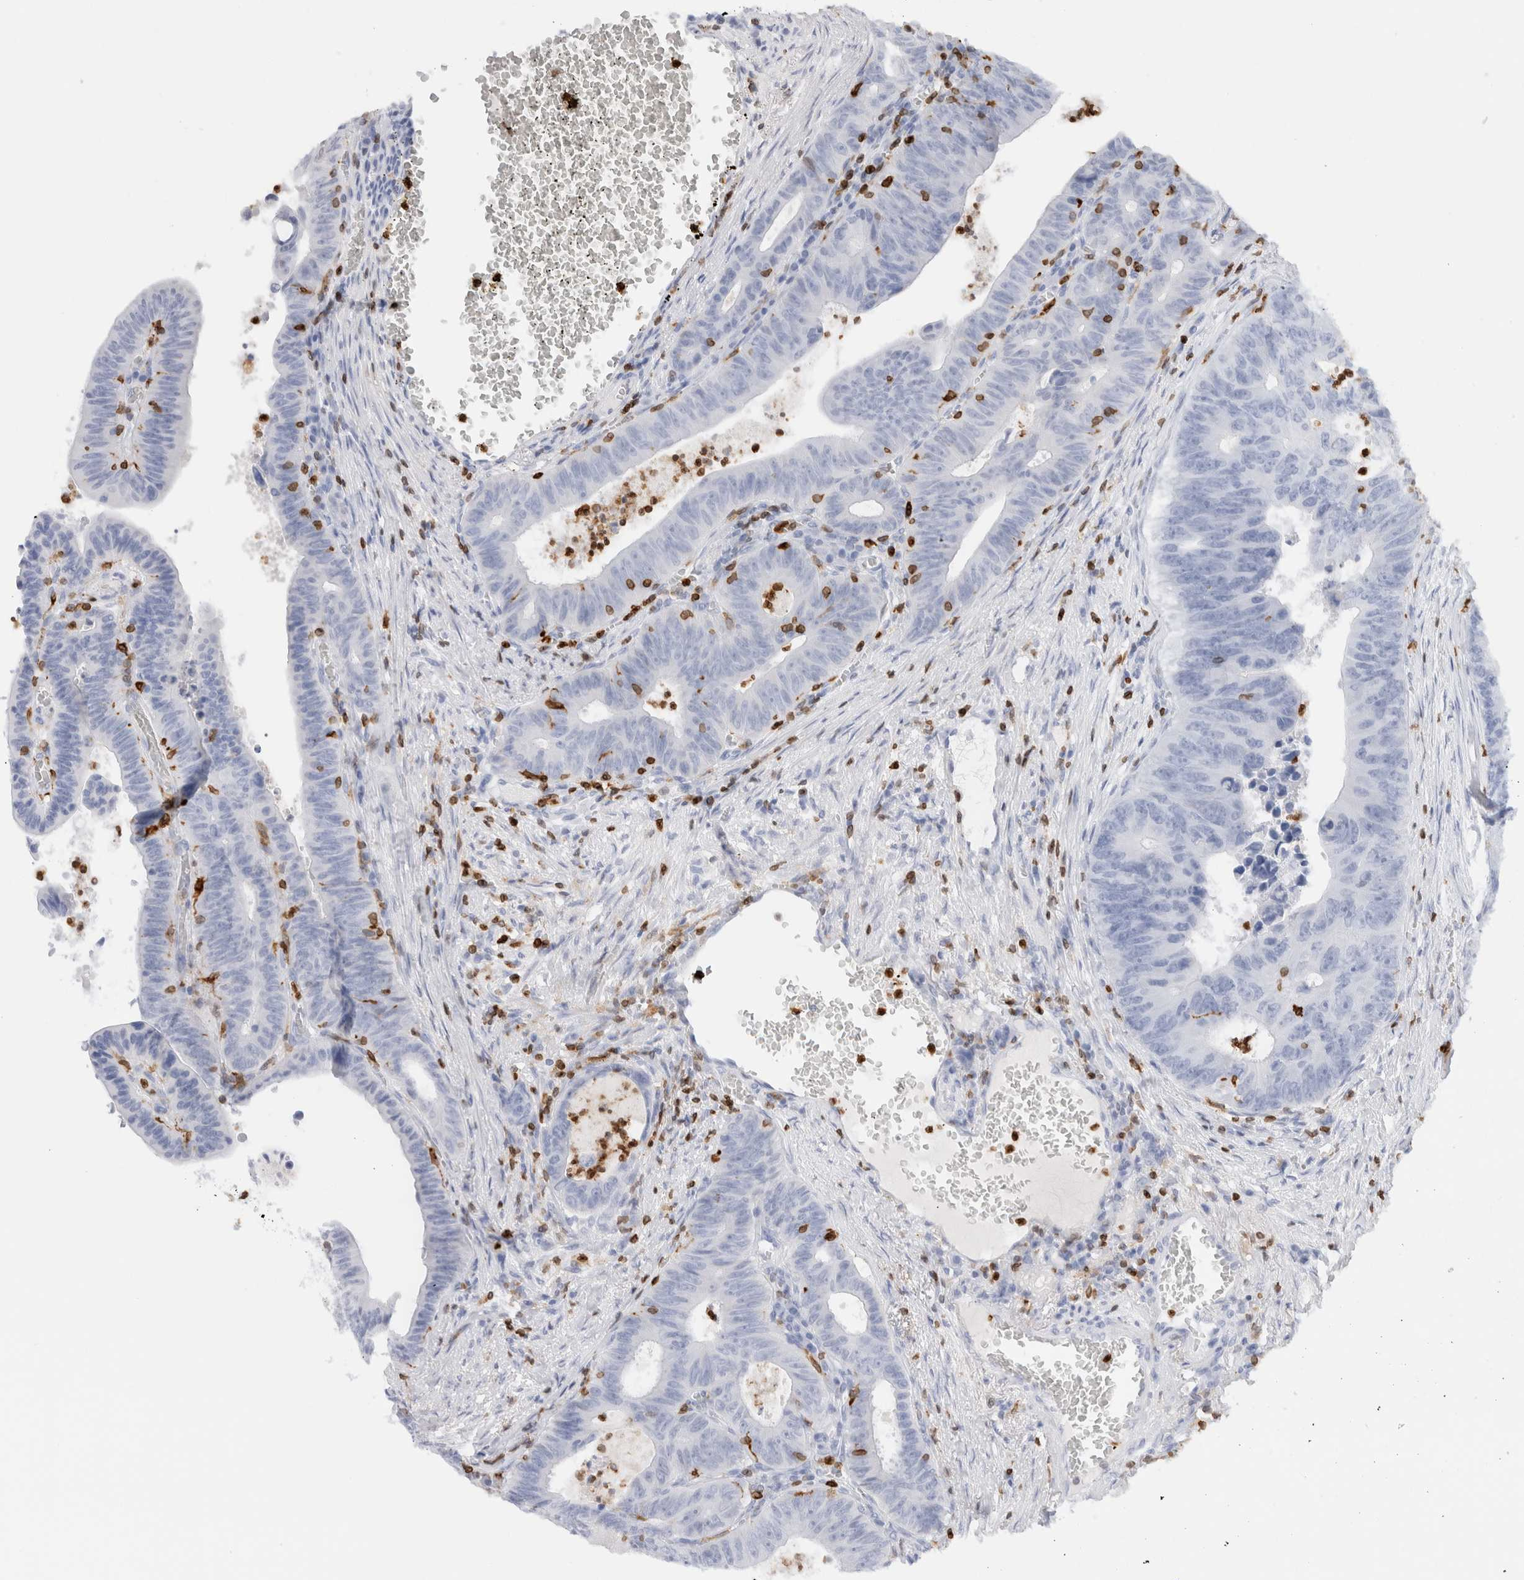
{"staining": {"intensity": "negative", "quantity": "none", "location": "none"}, "tissue": "colorectal cancer", "cell_type": "Tumor cells", "image_type": "cancer", "snomed": [{"axis": "morphology", "description": "Adenocarcinoma, NOS"}, {"axis": "topography", "description": "Colon"}], "caption": "Colorectal cancer (adenocarcinoma) was stained to show a protein in brown. There is no significant expression in tumor cells.", "gene": "ALOX5AP", "patient": {"sex": "male", "age": 87}}